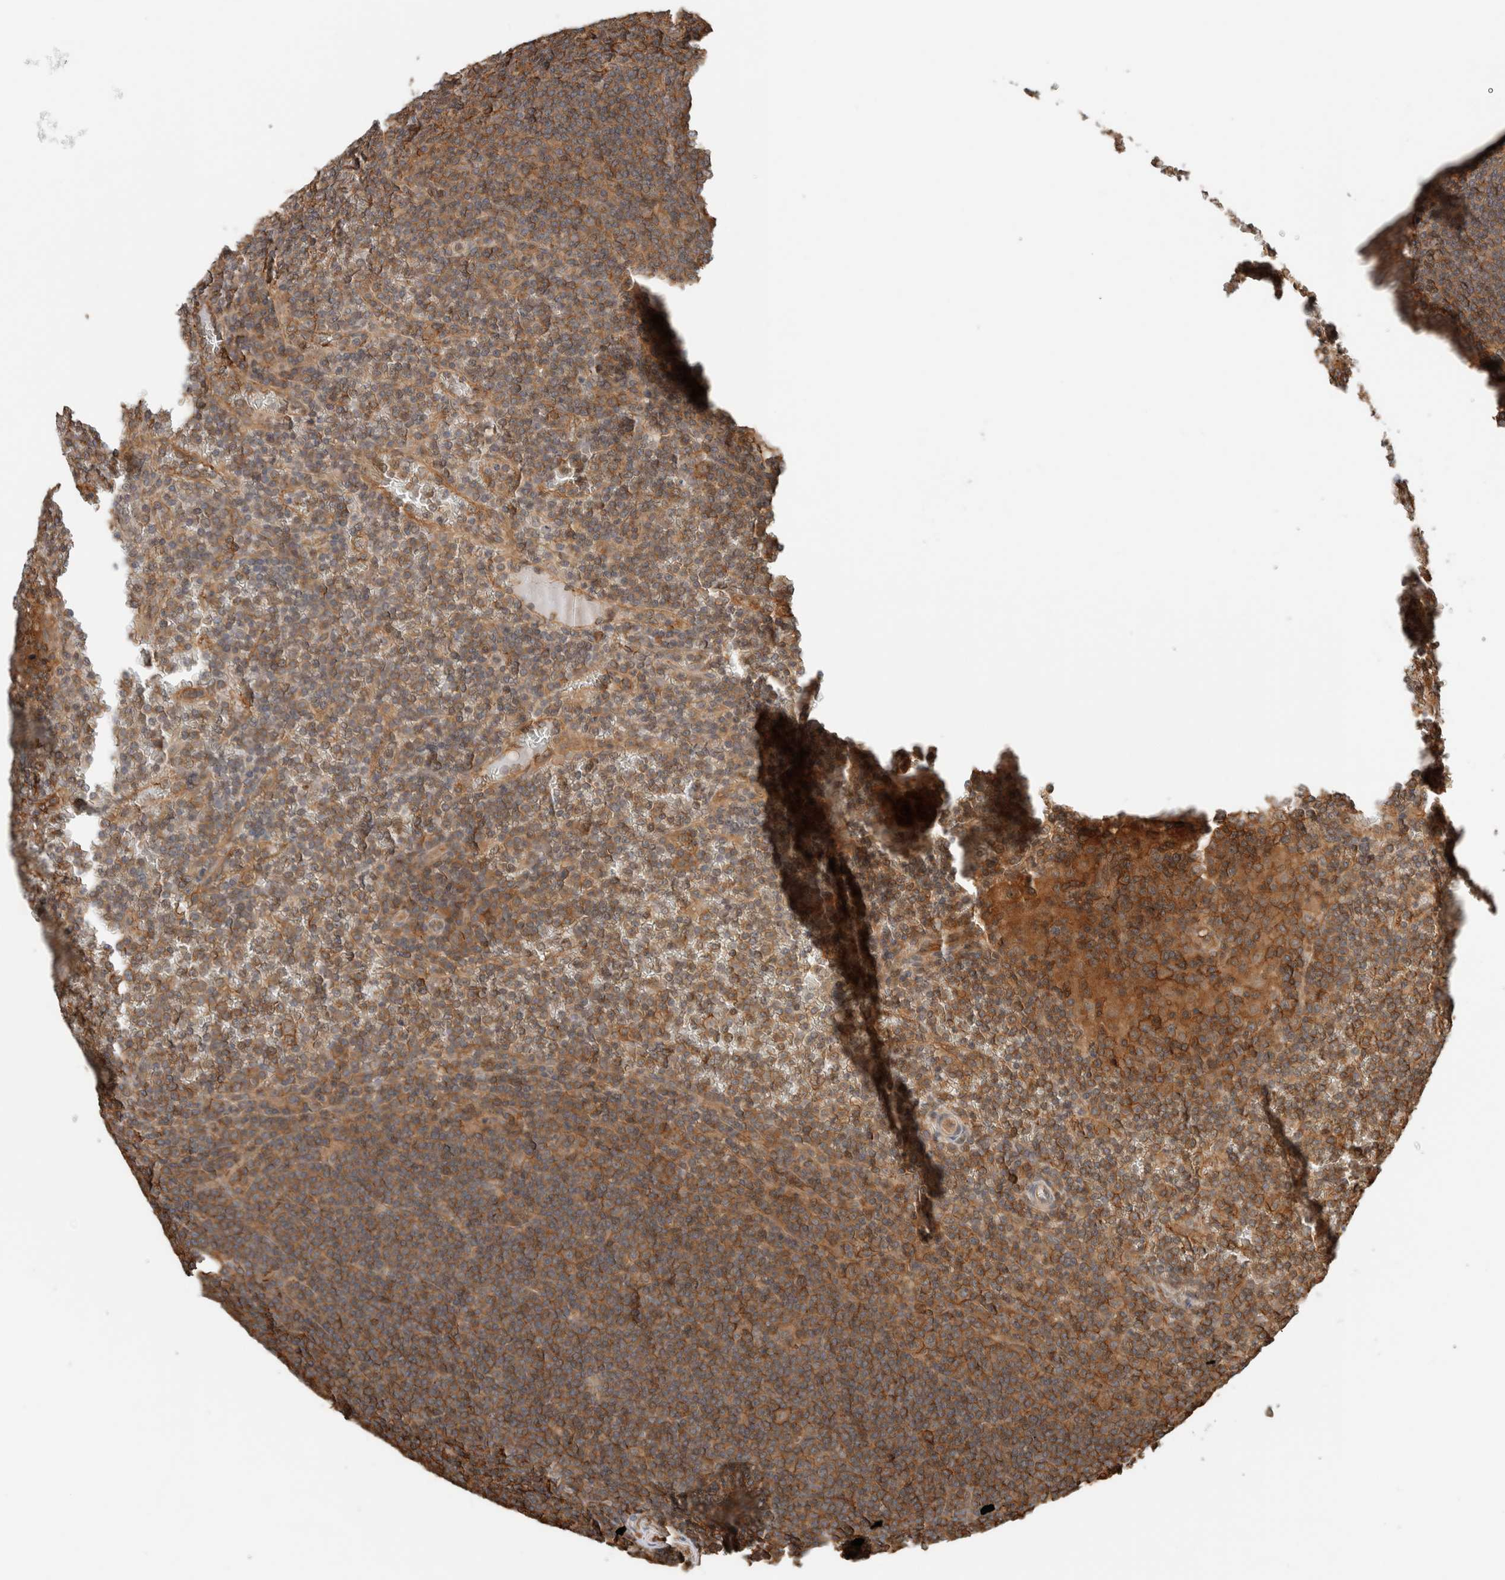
{"staining": {"intensity": "moderate", "quantity": ">75%", "location": "cytoplasmic/membranous"}, "tissue": "lymphoma", "cell_type": "Tumor cells", "image_type": "cancer", "snomed": [{"axis": "morphology", "description": "Malignant lymphoma, non-Hodgkin's type, Low grade"}, {"axis": "topography", "description": "Spleen"}], "caption": "Low-grade malignant lymphoma, non-Hodgkin's type stained with a protein marker demonstrates moderate staining in tumor cells.", "gene": "PFDN4", "patient": {"sex": "female", "age": 19}}